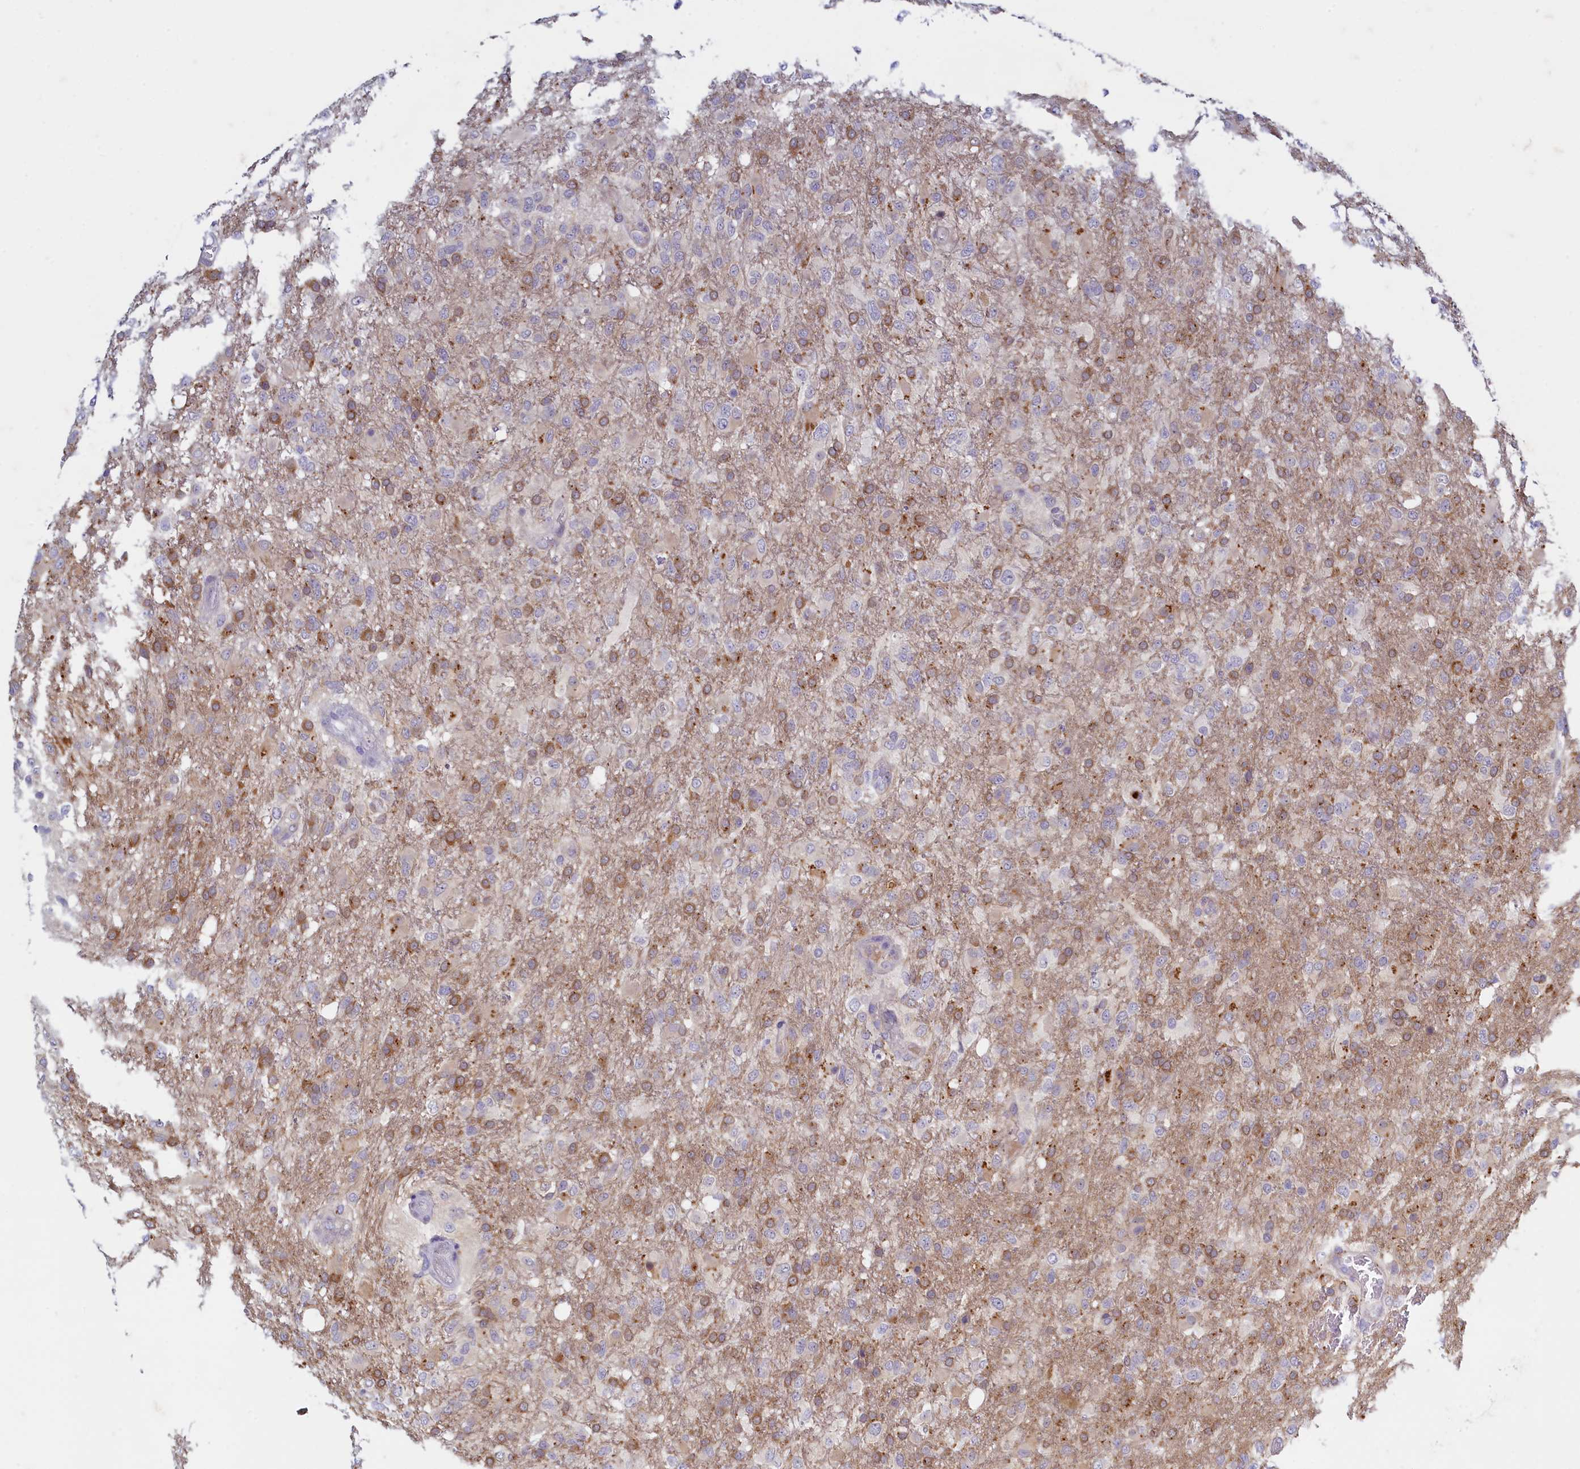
{"staining": {"intensity": "moderate", "quantity": "<25%", "location": "cytoplasmic/membranous"}, "tissue": "glioma", "cell_type": "Tumor cells", "image_type": "cancer", "snomed": [{"axis": "morphology", "description": "Glioma, malignant, High grade"}, {"axis": "topography", "description": "Brain"}], "caption": "Protein staining demonstrates moderate cytoplasmic/membranous expression in about <25% of tumor cells in malignant high-grade glioma.", "gene": "MAP1LC3A", "patient": {"sex": "female", "age": 74}}